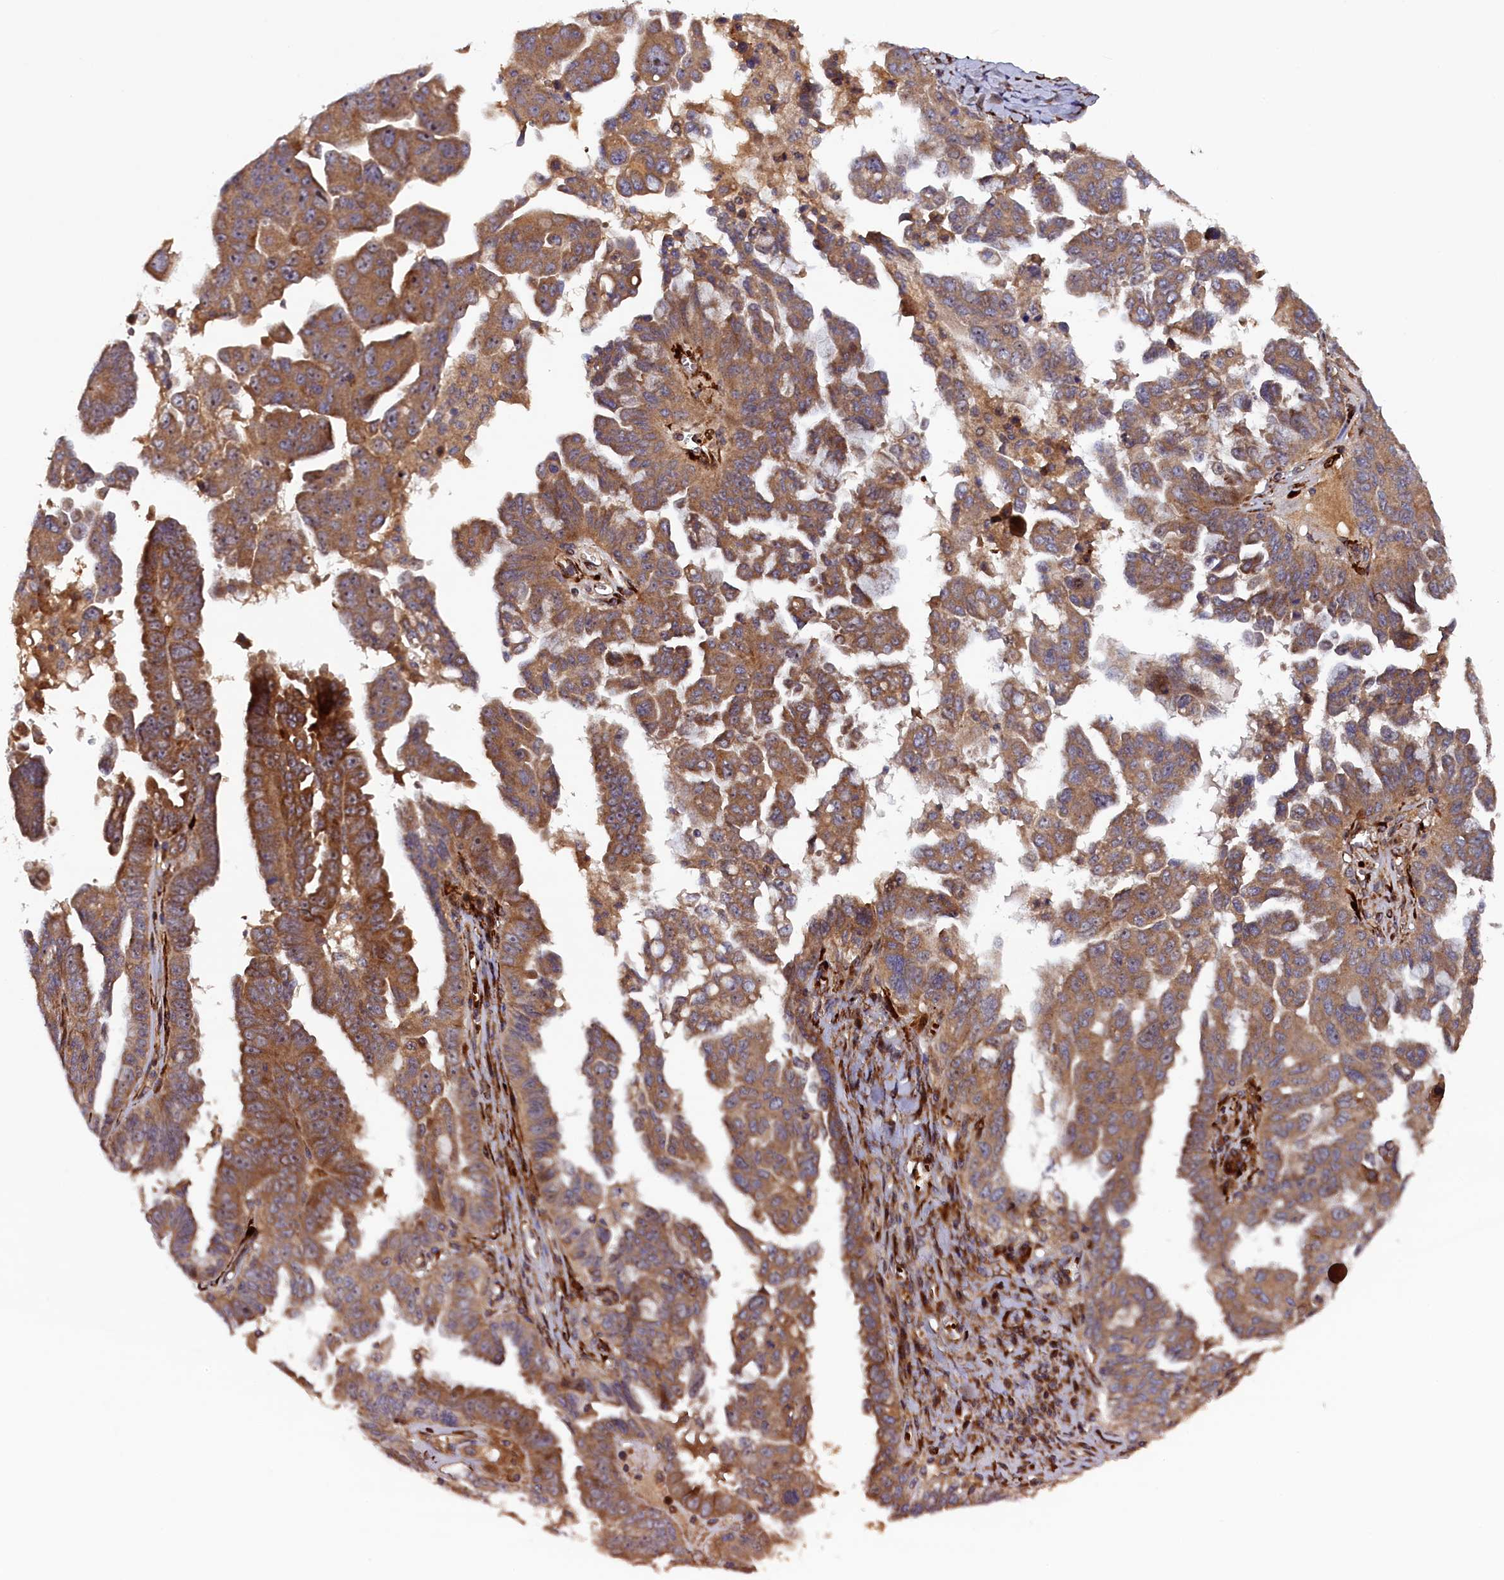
{"staining": {"intensity": "moderate", "quantity": ">75%", "location": "cytoplasmic/membranous,nuclear"}, "tissue": "ovarian cancer", "cell_type": "Tumor cells", "image_type": "cancer", "snomed": [{"axis": "morphology", "description": "Carcinoma, endometroid"}, {"axis": "topography", "description": "Ovary"}], "caption": "Immunohistochemical staining of ovarian cancer (endometroid carcinoma) reveals medium levels of moderate cytoplasmic/membranous and nuclear expression in about >75% of tumor cells.", "gene": "ARRDC4", "patient": {"sex": "female", "age": 62}}